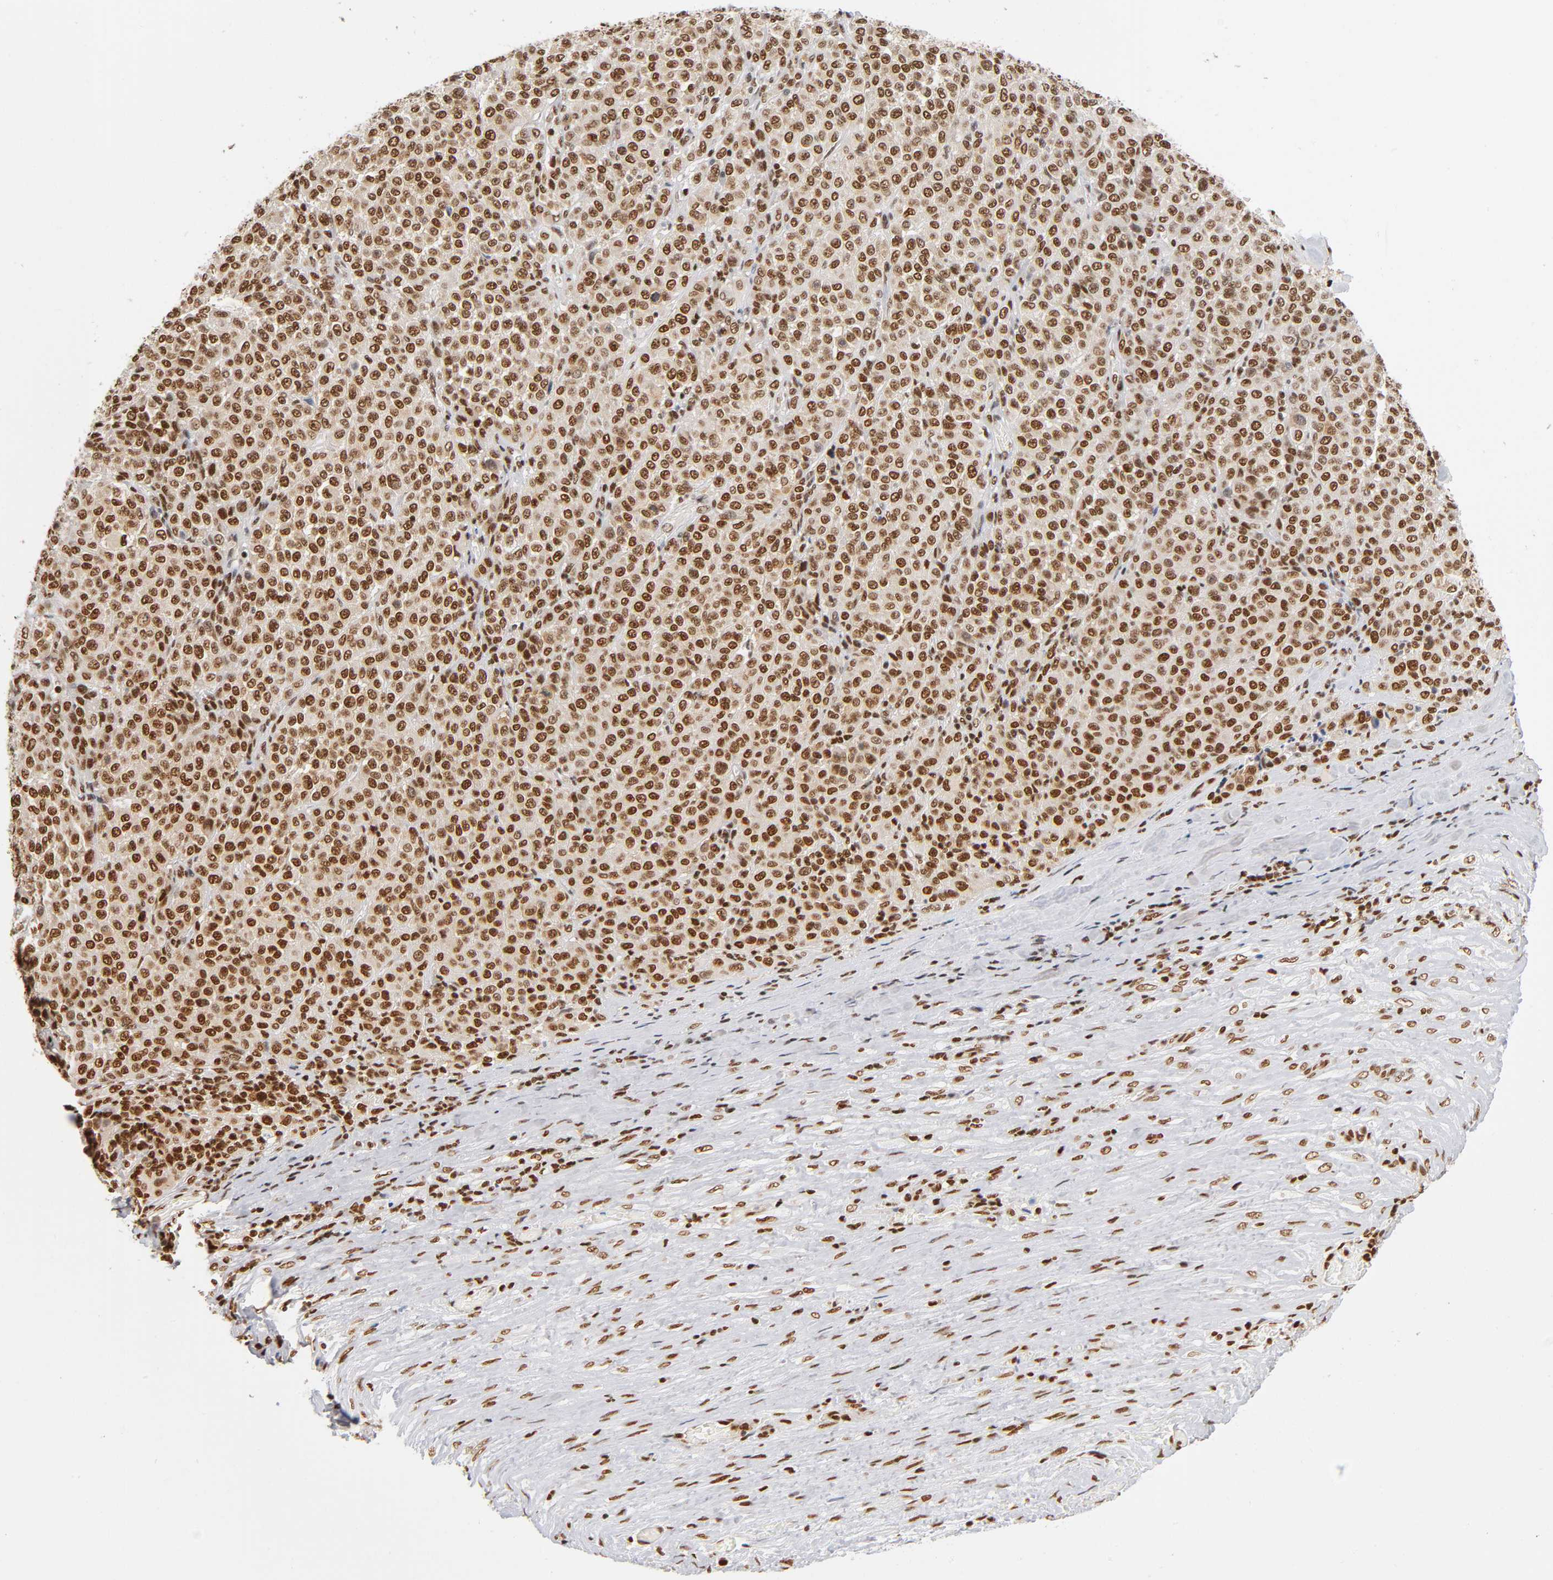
{"staining": {"intensity": "strong", "quantity": ">75%", "location": "nuclear"}, "tissue": "melanoma", "cell_type": "Tumor cells", "image_type": "cancer", "snomed": [{"axis": "morphology", "description": "Malignant melanoma, Metastatic site"}, {"axis": "topography", "description": "Pancreas"}], "caption": "Strong nuclear positivity is appreciated in about >75% of tumor cells in malignant melanoma (metastatic site).", "gene": "ILKAP", "patient": {"sex": "female", "age": 30}}